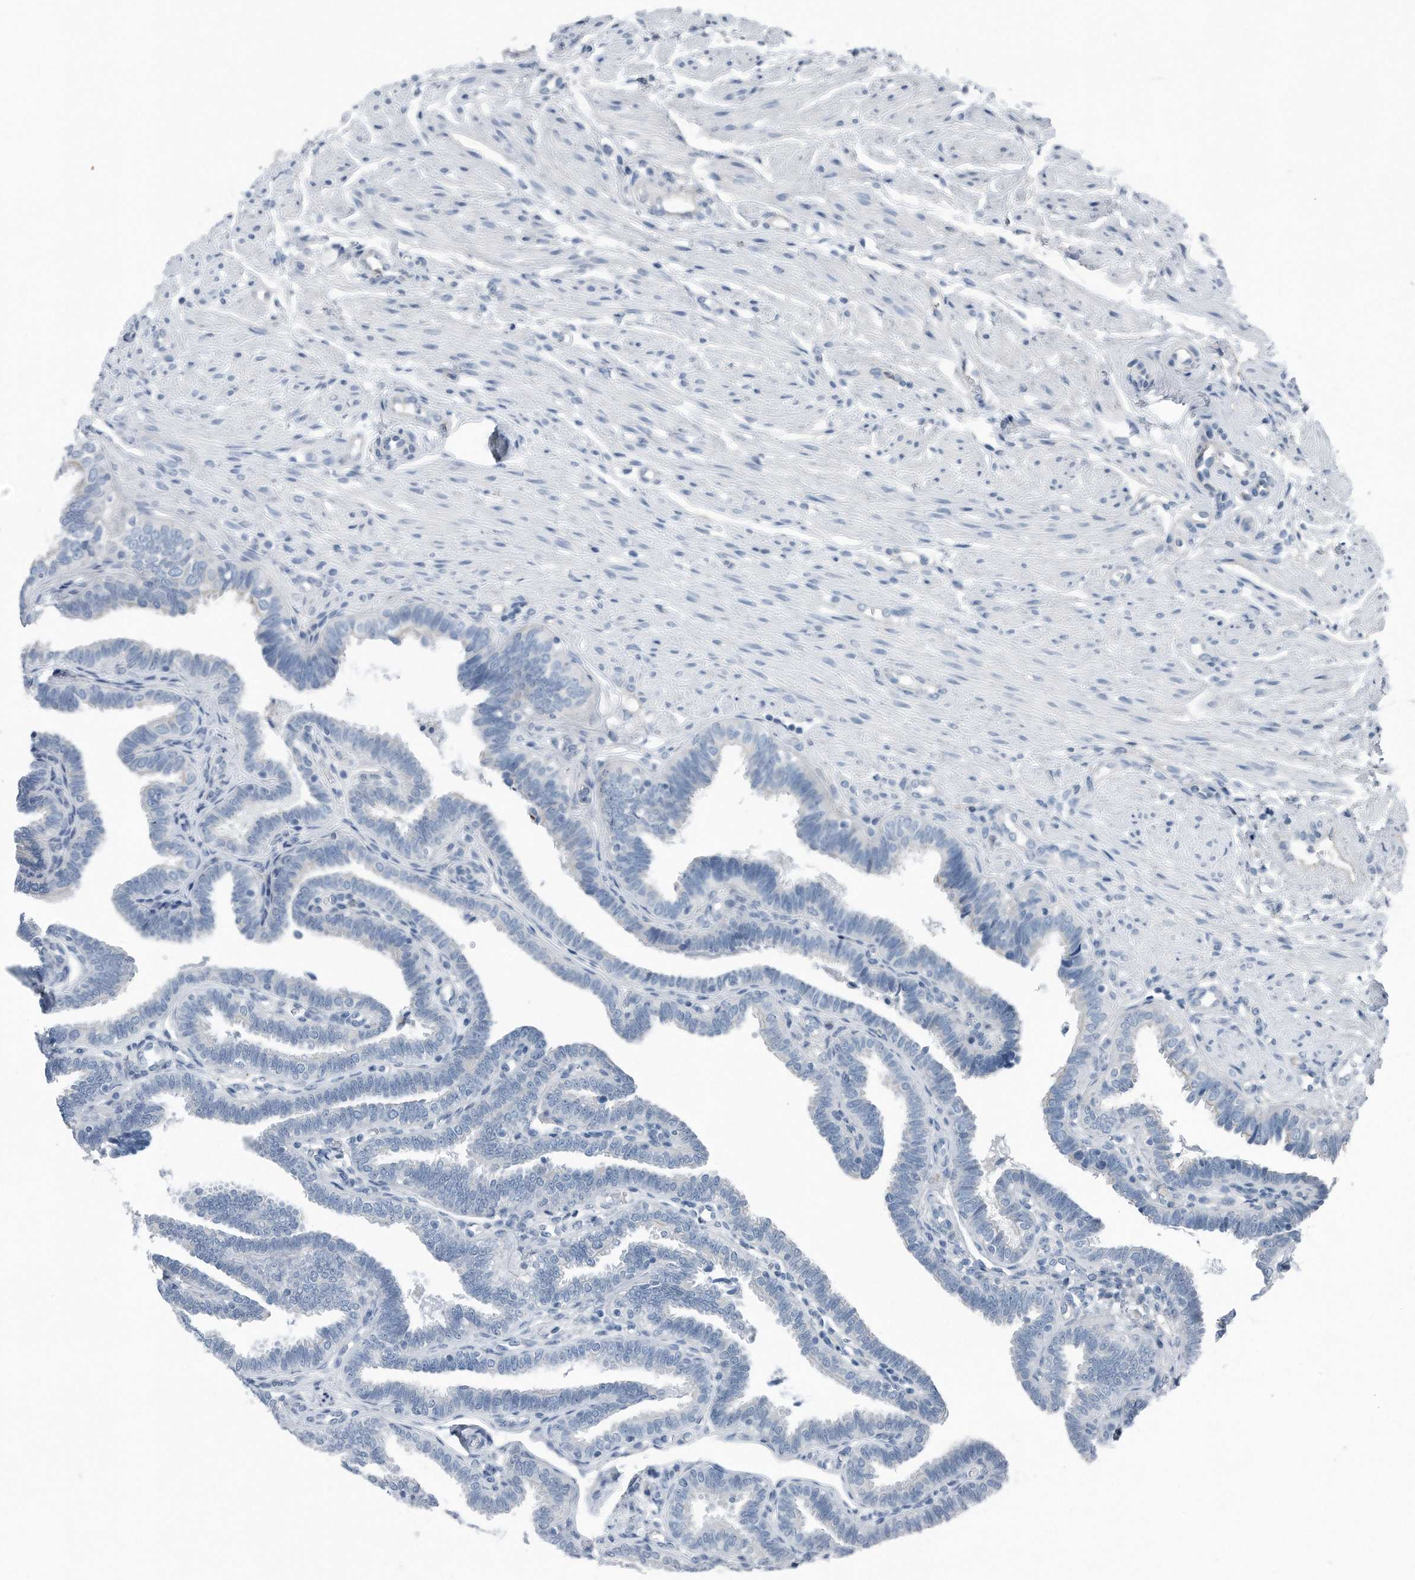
{"staining": {"intensity": "negative", "quantity": "none", "location": "none"}, "tissue": "fallopian tube", "cell_type": "Glandular cells", "image_type": "normal", "snomed": [{"axis": "morphology", "description": "Normal tissue, NOS"}, {"axis": "topography", "description": "Fallopian tube"}], "caption": "Immunohistochemistry (IHC) photomicrograph of normal fallopian tube stained for a protein (brown), which demonstrates no staining in glandular cells. (DAB IHC, high magnification).", "gene": "YRDC", "patient": {"sex": "female", "age": 39}}